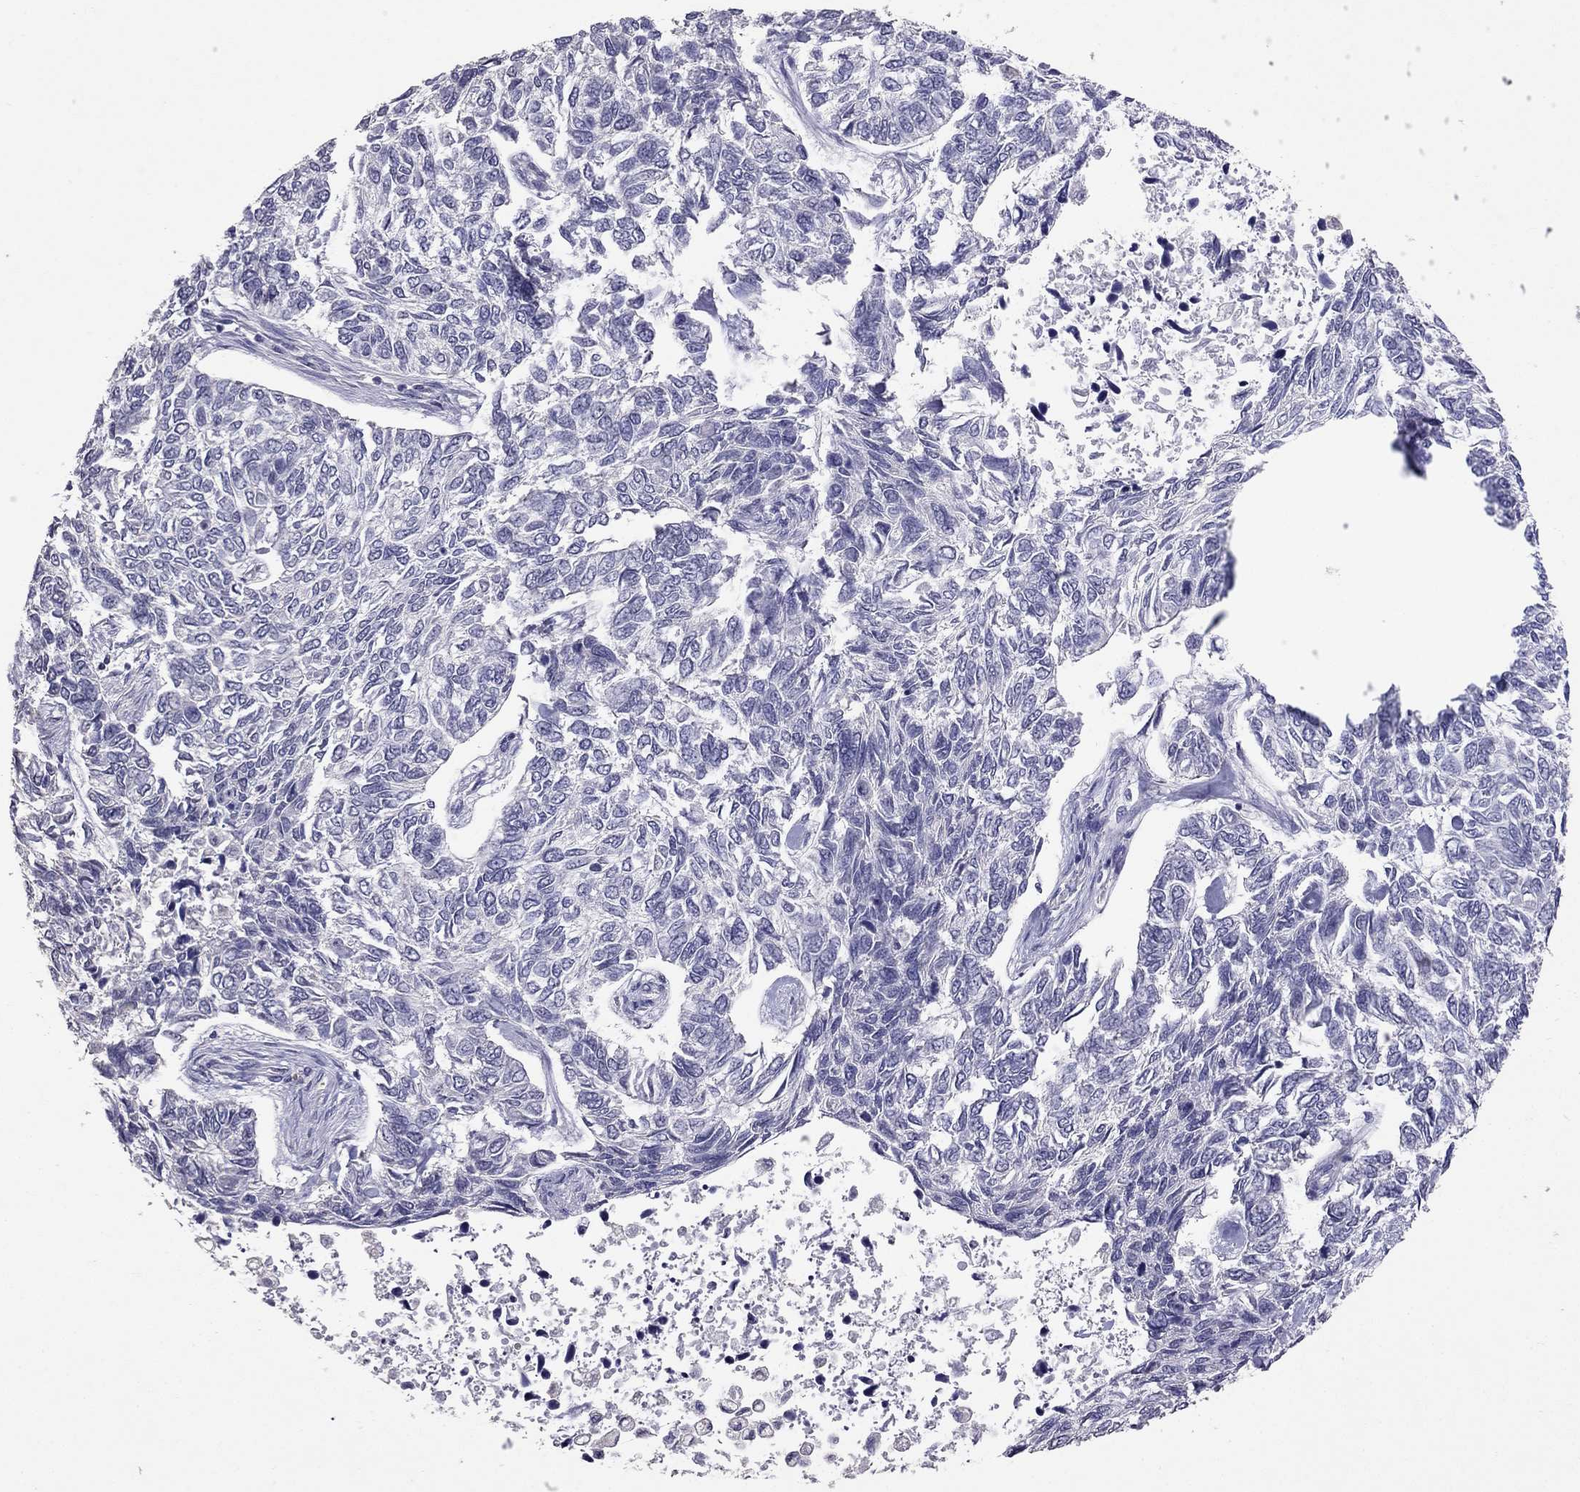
{"staining": {"intensity": "negative", "quantity": "none", "location": "none"}, "tissue": "skin cancer", "cell_type": "Tumor cells", "image_type": "cancer", "snomed": [{"axis": "morphology", "description": "Basal cell carcinoma"}, {"axis": "topography", "description": "Skin"}], "caption": "The image demonstrates no significant expression in tumor cells of skin cancer (basal cell carcinoma). (DAB (3,3'-diaminobenzidine) immunohistochemistry visualized using brightfield microscopy, high magnification).", "gene": "PSMB11", "patient": {"sex": "female", "age": 65}}